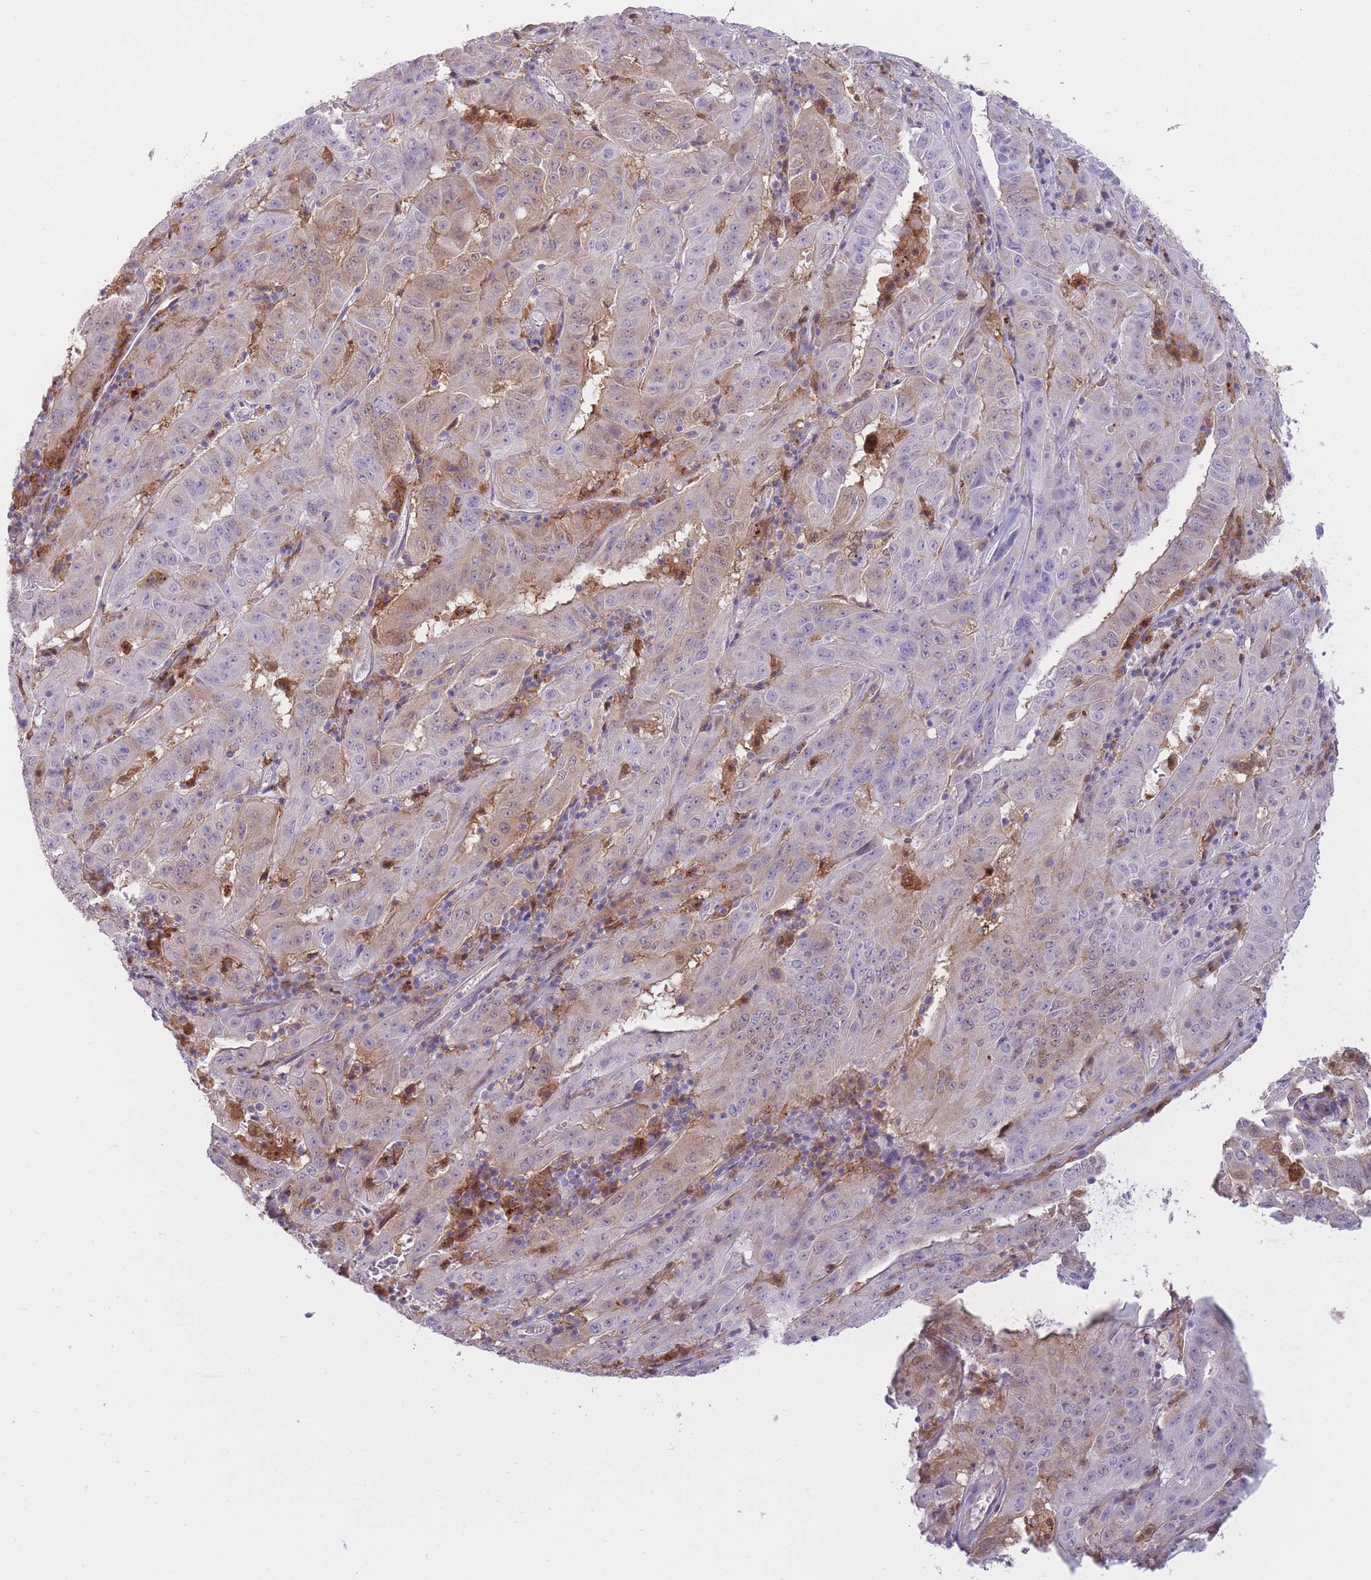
{"staining": {"intensity": "weak", "quantity": "25%-75%", "location": "cytoplasmic/membranous,nuclear"}, "tissue": "pancreatic cancer", "cell_type": "Tumor cells", "image_type": "cancer", "snomed": [{"axis": "morphology", "description": "Adenocarcinoma, NOS"}, {"axis": "topography", "description": "Pancreas"}], "caption": "A high-resolution histopathology image shows immunohistochemistry (IHC) staining of adenocarcinoma (pancreatic), which demonstrates weak cytoplasmic/membranous and nuclear expression in about 25%-75% of tumor cells.", "gene": "LGALS9", "patient": {"sex": "male", "age": 63}}